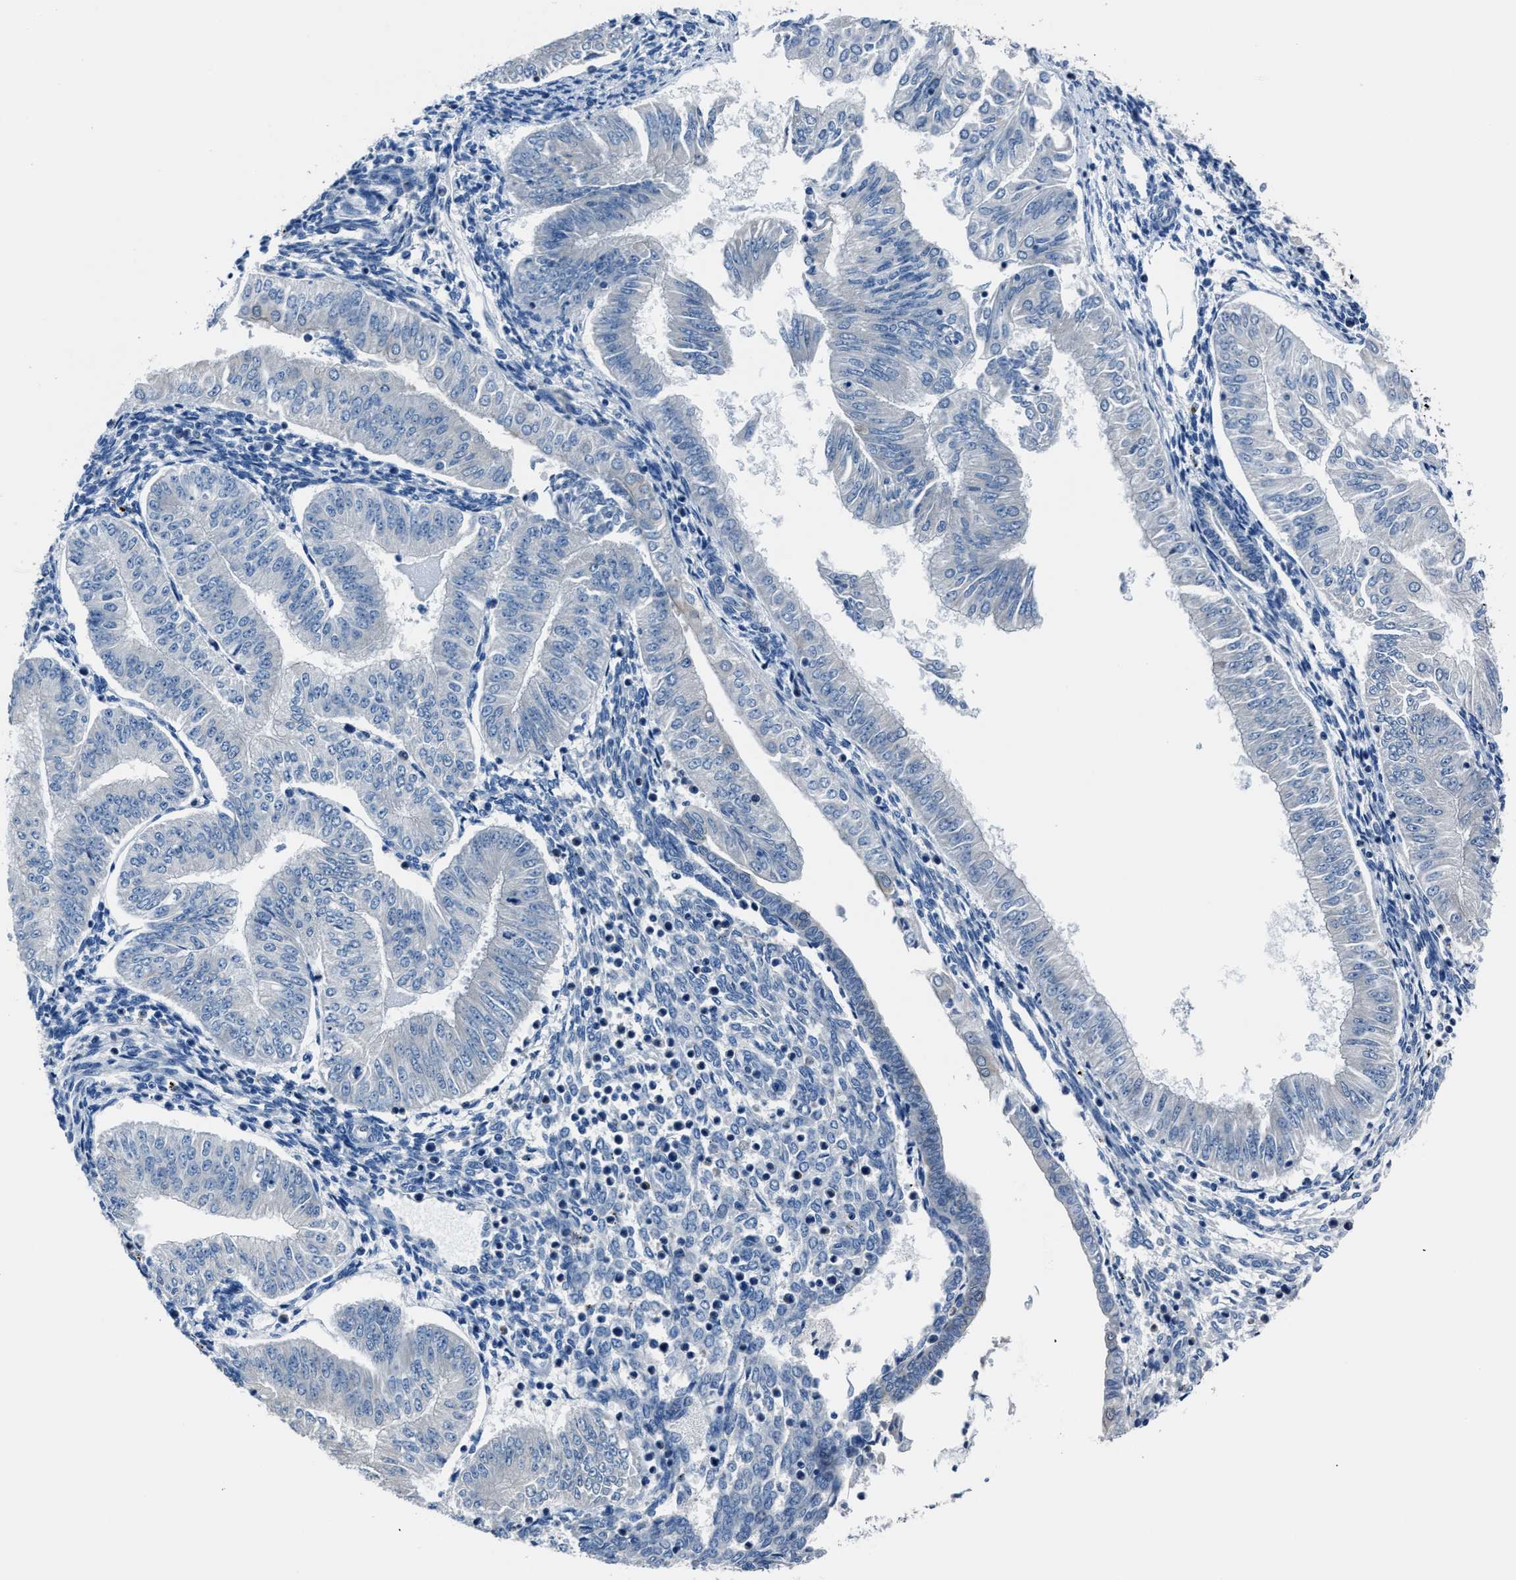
{"staining": {"intensity": "negative", "quantity": "none", "location": "none"}, "tissue": "endometrial cancer", "cell_type": "Tumor cells", "image_type": "cancer", "snomed": [{"axis": "morphology", "description": "Normal tissue, NOS"}, {"axis": "morphology", "description": "Adenocarcinoma, NOS"}, {"axis": "topography", "description": "Endometrium"}], "caption": "Photomicrograph shows no significant protein staining in tumor cells of endometrial adenocarcinoma.", "gene": "LMO7", "patient": {"sex": "female", "age": 53}}